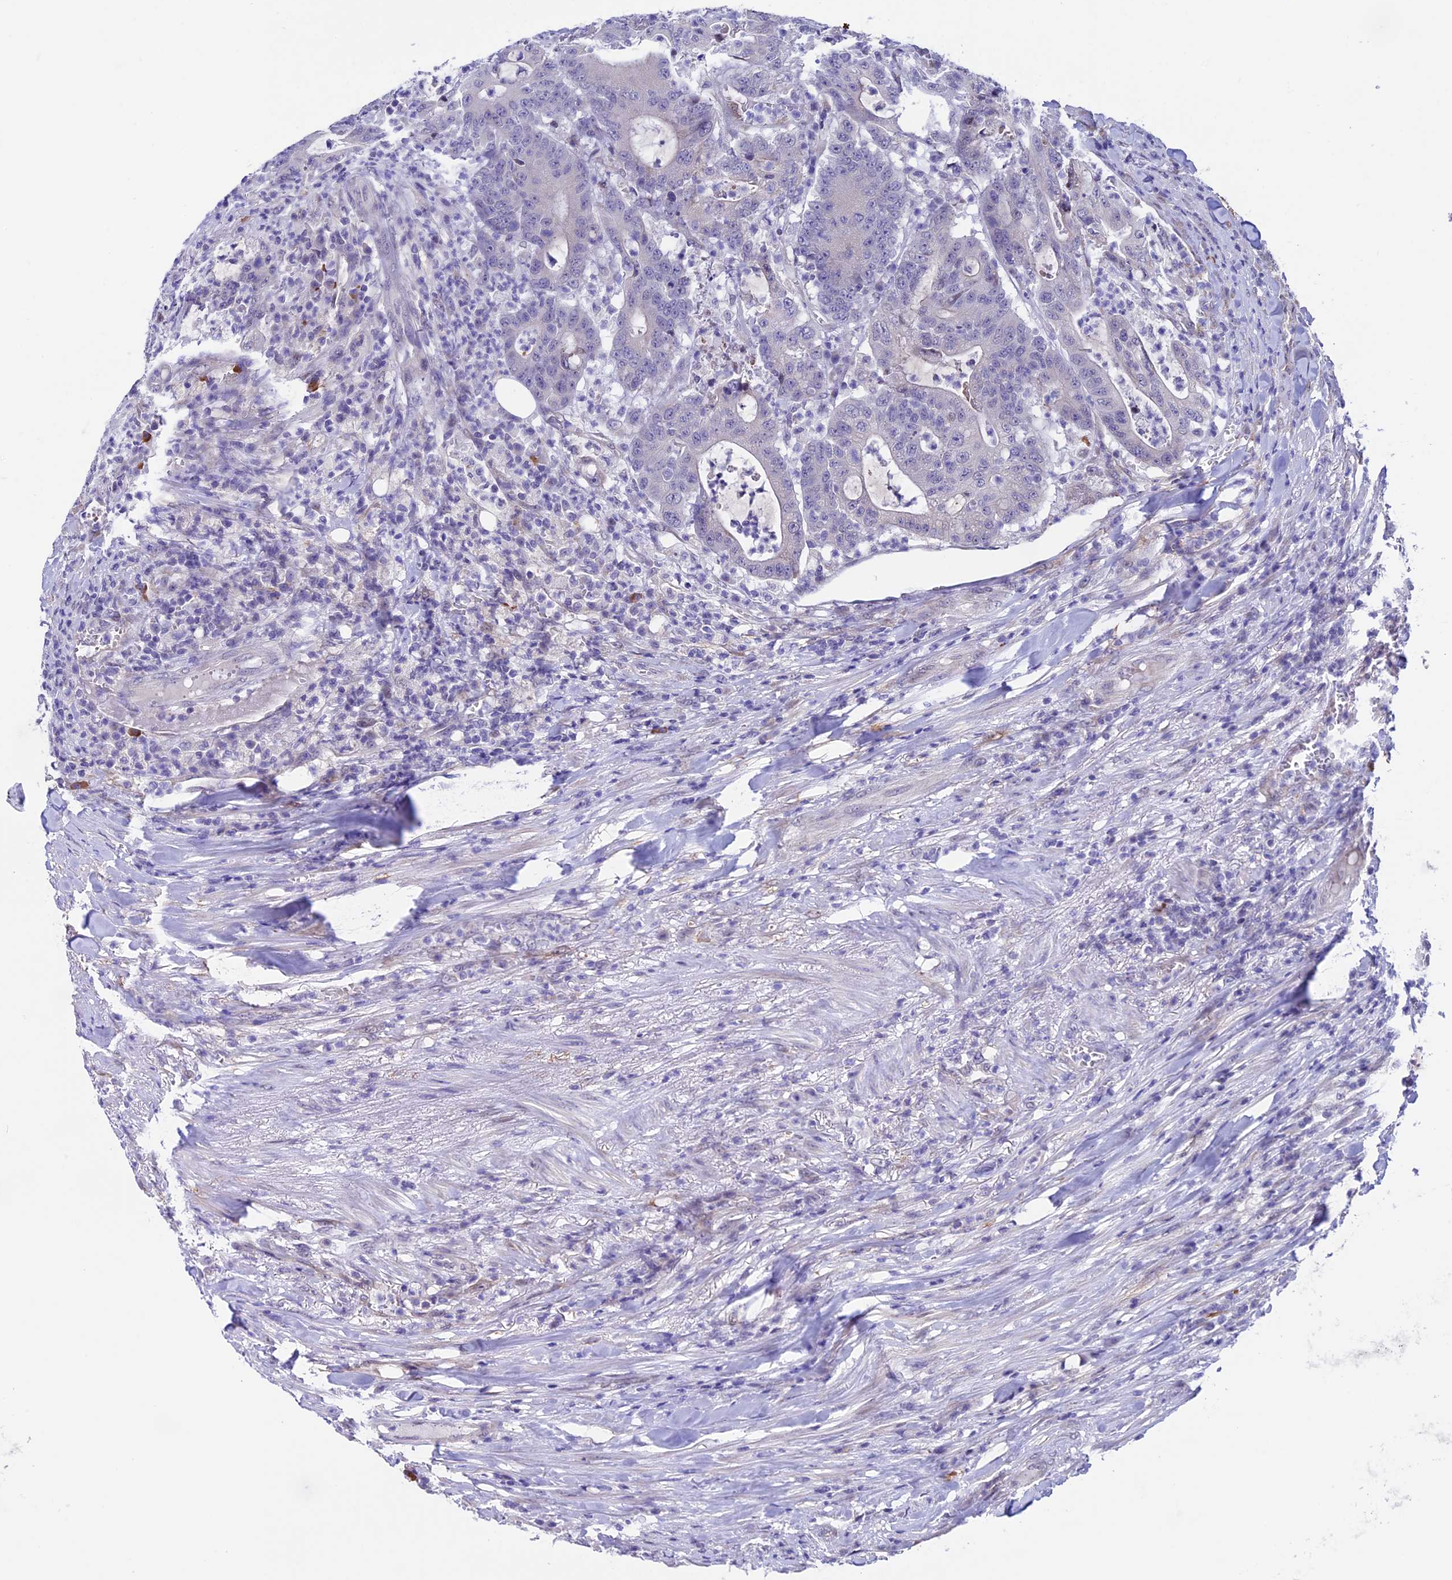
{"staining": {"intensity": "negative", "quantity": "none", "location": "none"}, "tissue": "colorectal cancer", "cell_type": "Tumor cells", "image_type": "cancer", "snomed": [{"axis": "morphology", "description": "Adenocarcinoma, NOS"}, {"axis": "topography", "description": "Colon"}], "caption": "Immunohistochemical staining of adenocarcinoma (colorectal) reveals no significant staining in tumor cells.", "gene": "TMEM171", "patient": {"sex": "female", "age": 84}}